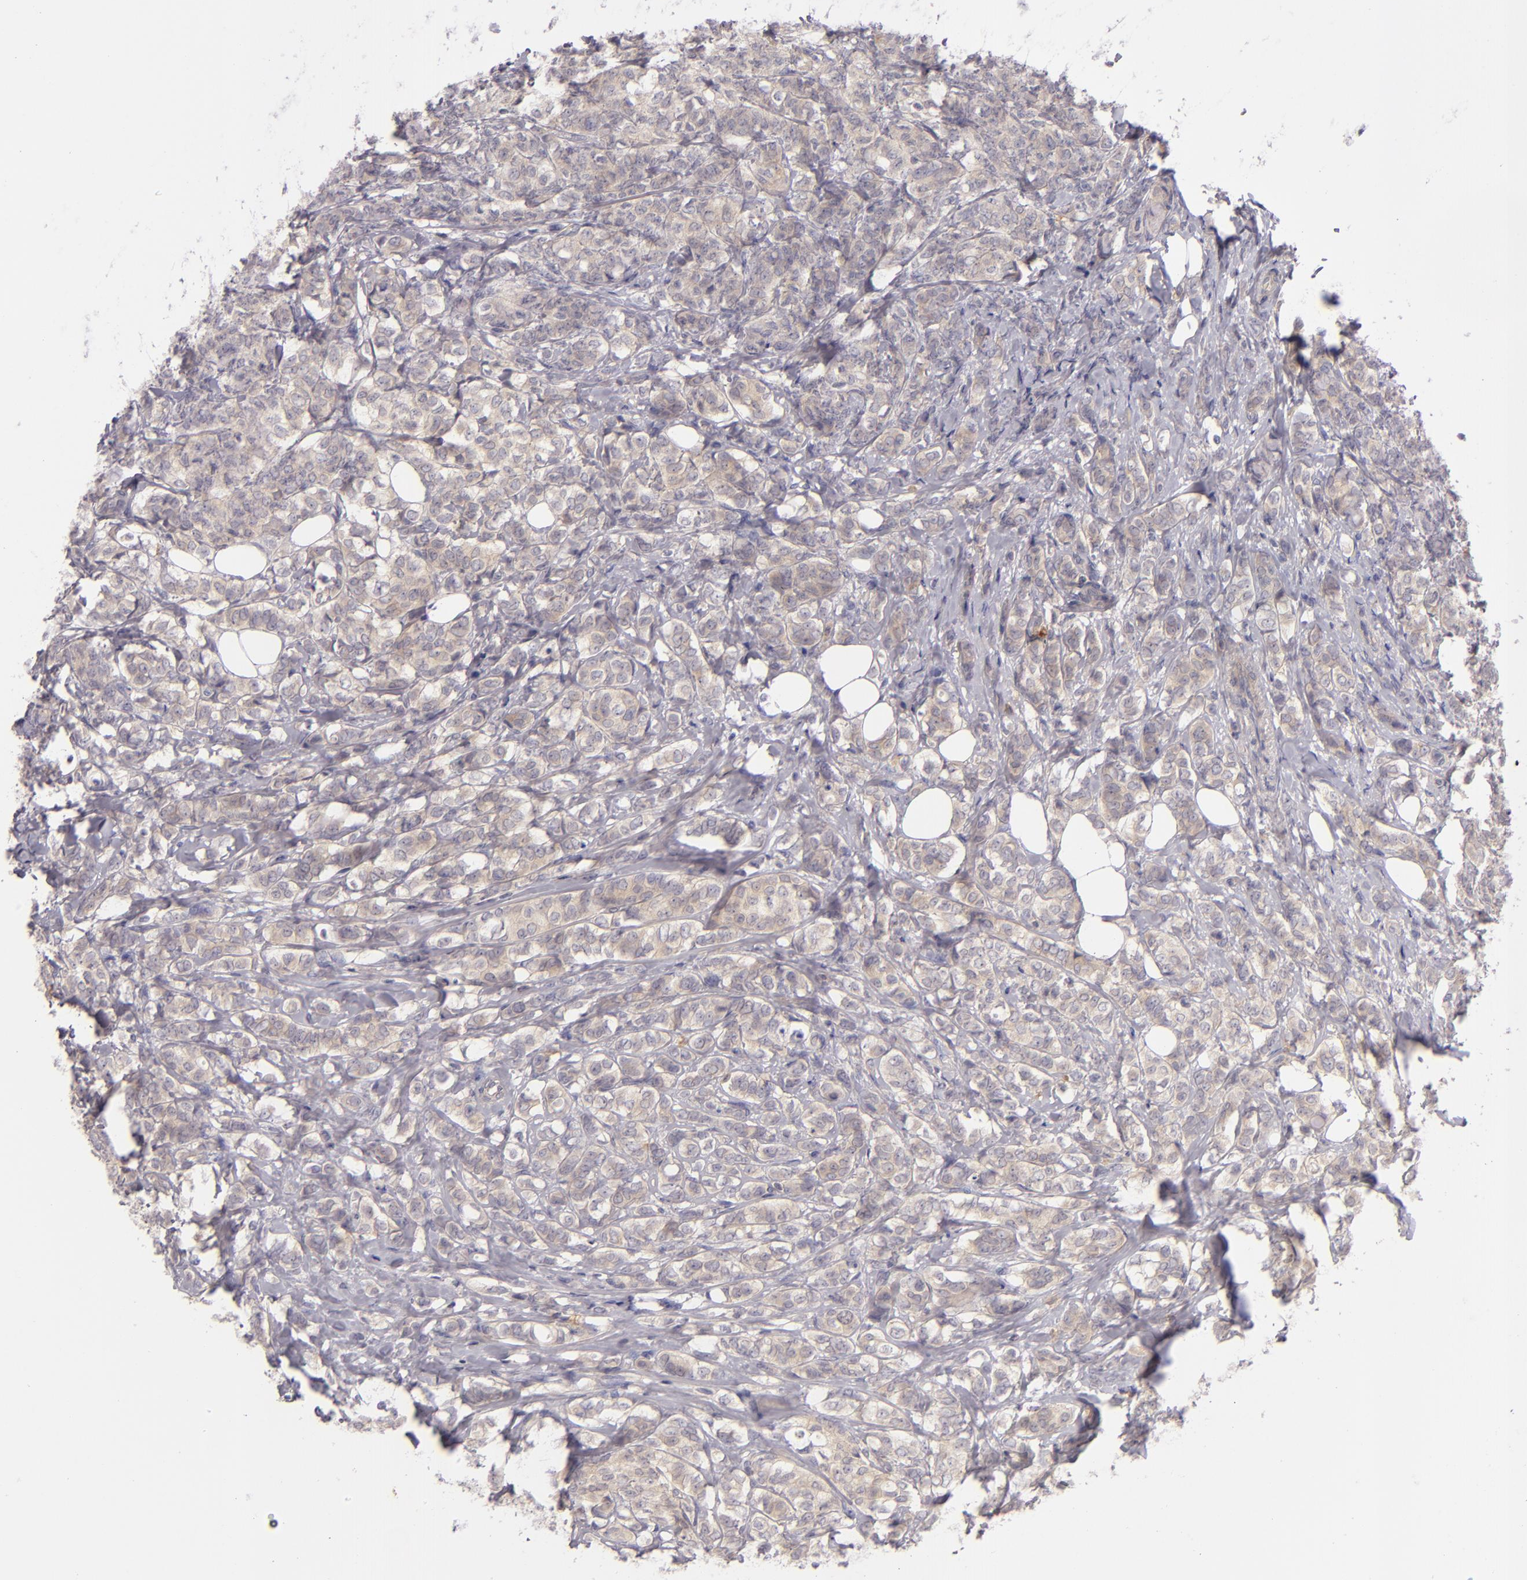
{"staining": {"intensity": "weak", "quantity": ">75%", "location": "cytoplasmic/membranous"}, "tissue": "breast cancer", "cell_type": "Tumor cells", "image_type": "cancer", "snomed": [{"axis": "morphology", "description": "Lobular carcinoma"}, {"axis": "topography", "description": "Breast"}], "caption": "The histopathology image shows immunohistochemical staining of breast cancer (lobular carcinoma). There is weak cytoplasmic/membranous positivity is identified in about >75% of tumor cells.", "gene": "CD83", "patient": {"sex": "female", "age": 60}}